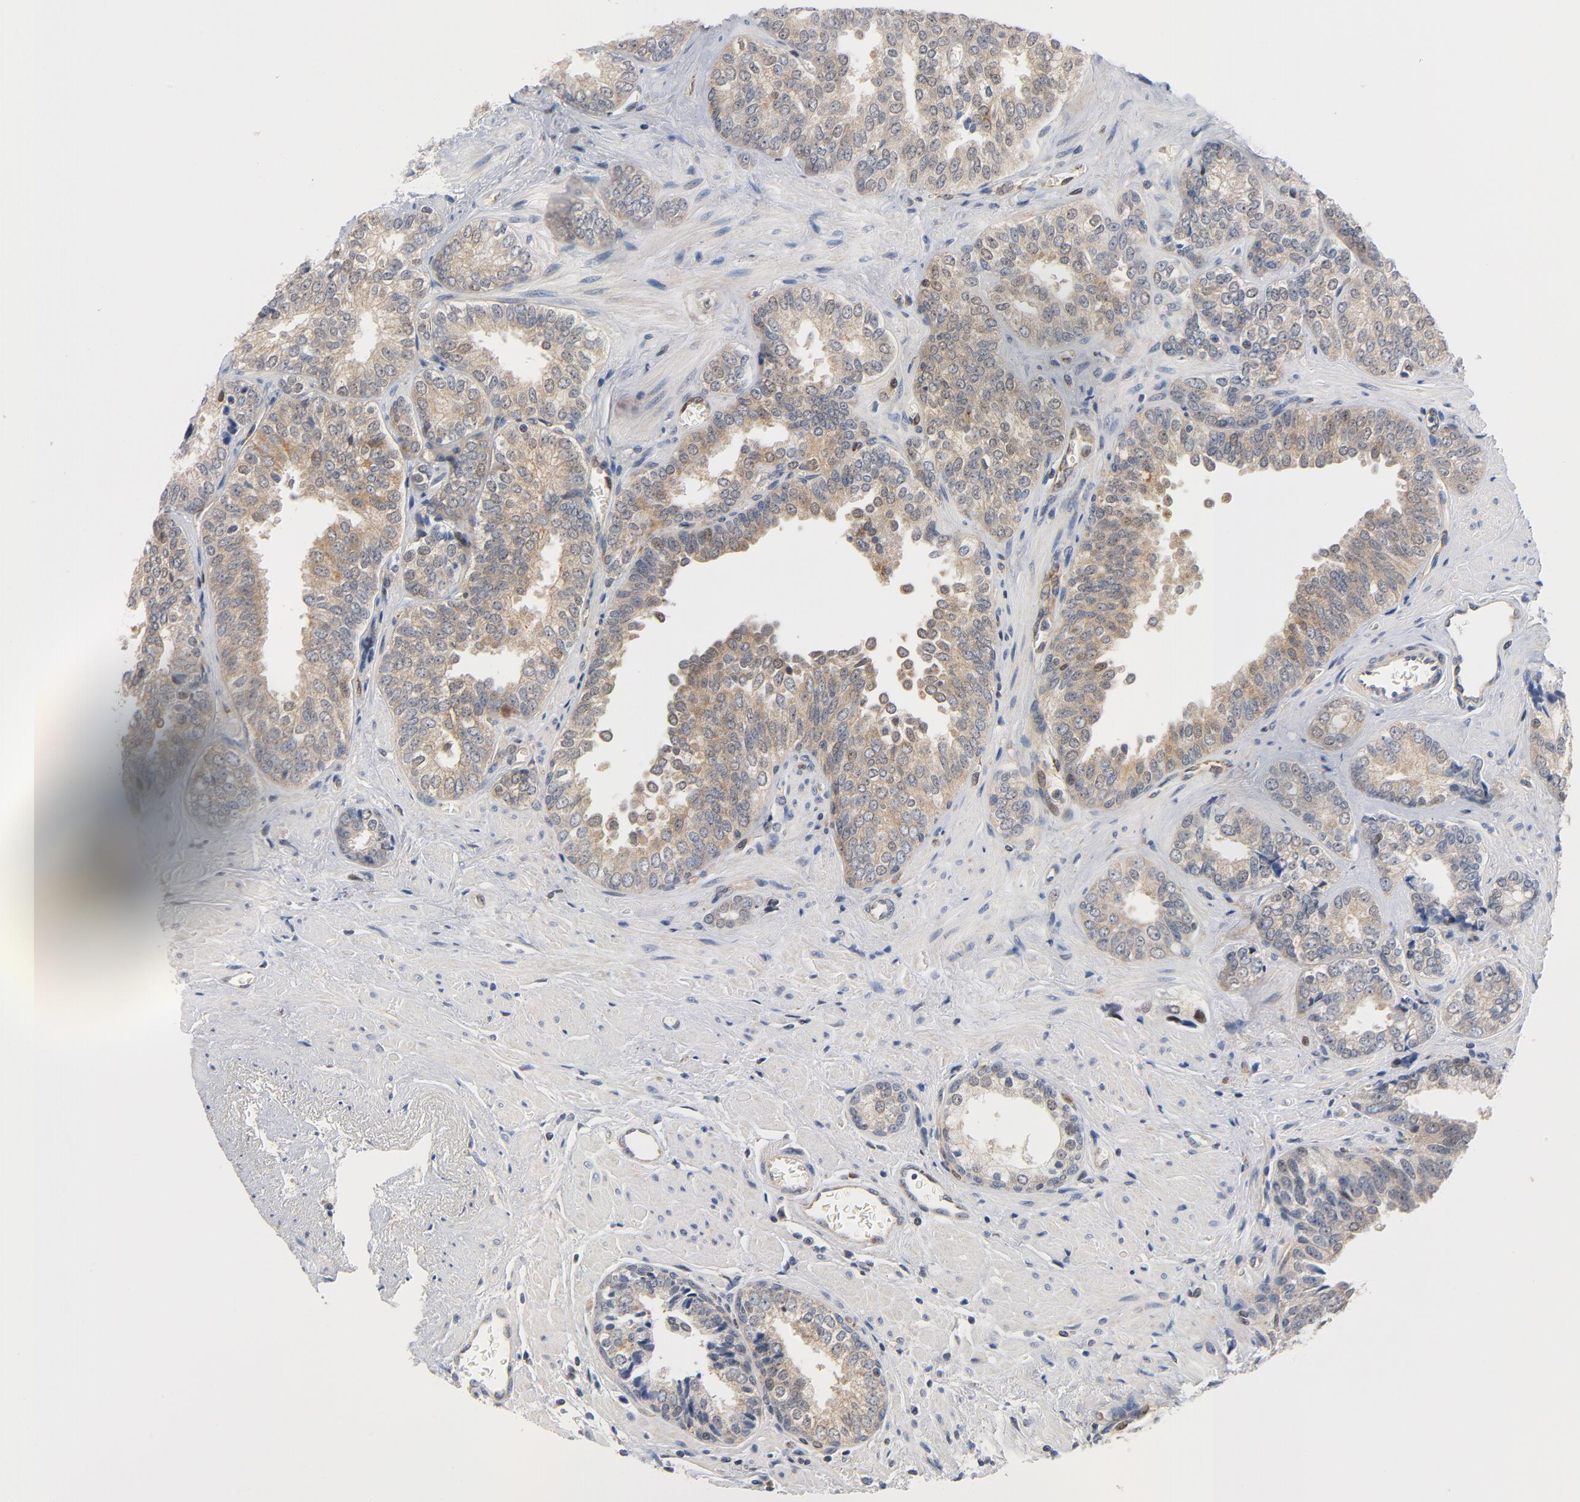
{"staining": {"intensity": "moderate", "quantity": ">75%", "location": "cytoplasmic/membranous"}, "tissue": "prostate cancer", "cell_type": "Tumor cells", "image_type": "cancer", "snomed": [{"axis": "morphology", "description": "Adenocarcinoma, High grade"}, {"axis": "topography", "description": "Prostate"}], "caption": "High-grade adenocarcinoma (prostate) stained with DAB immunohistochemistry (IHC) reveals medium levels of moderate cytoplasmic/membranous positivity in about >75% of tumor cells.", "gene": "RAPGEF4", "patient": {"sex": "male", "age": 67}}